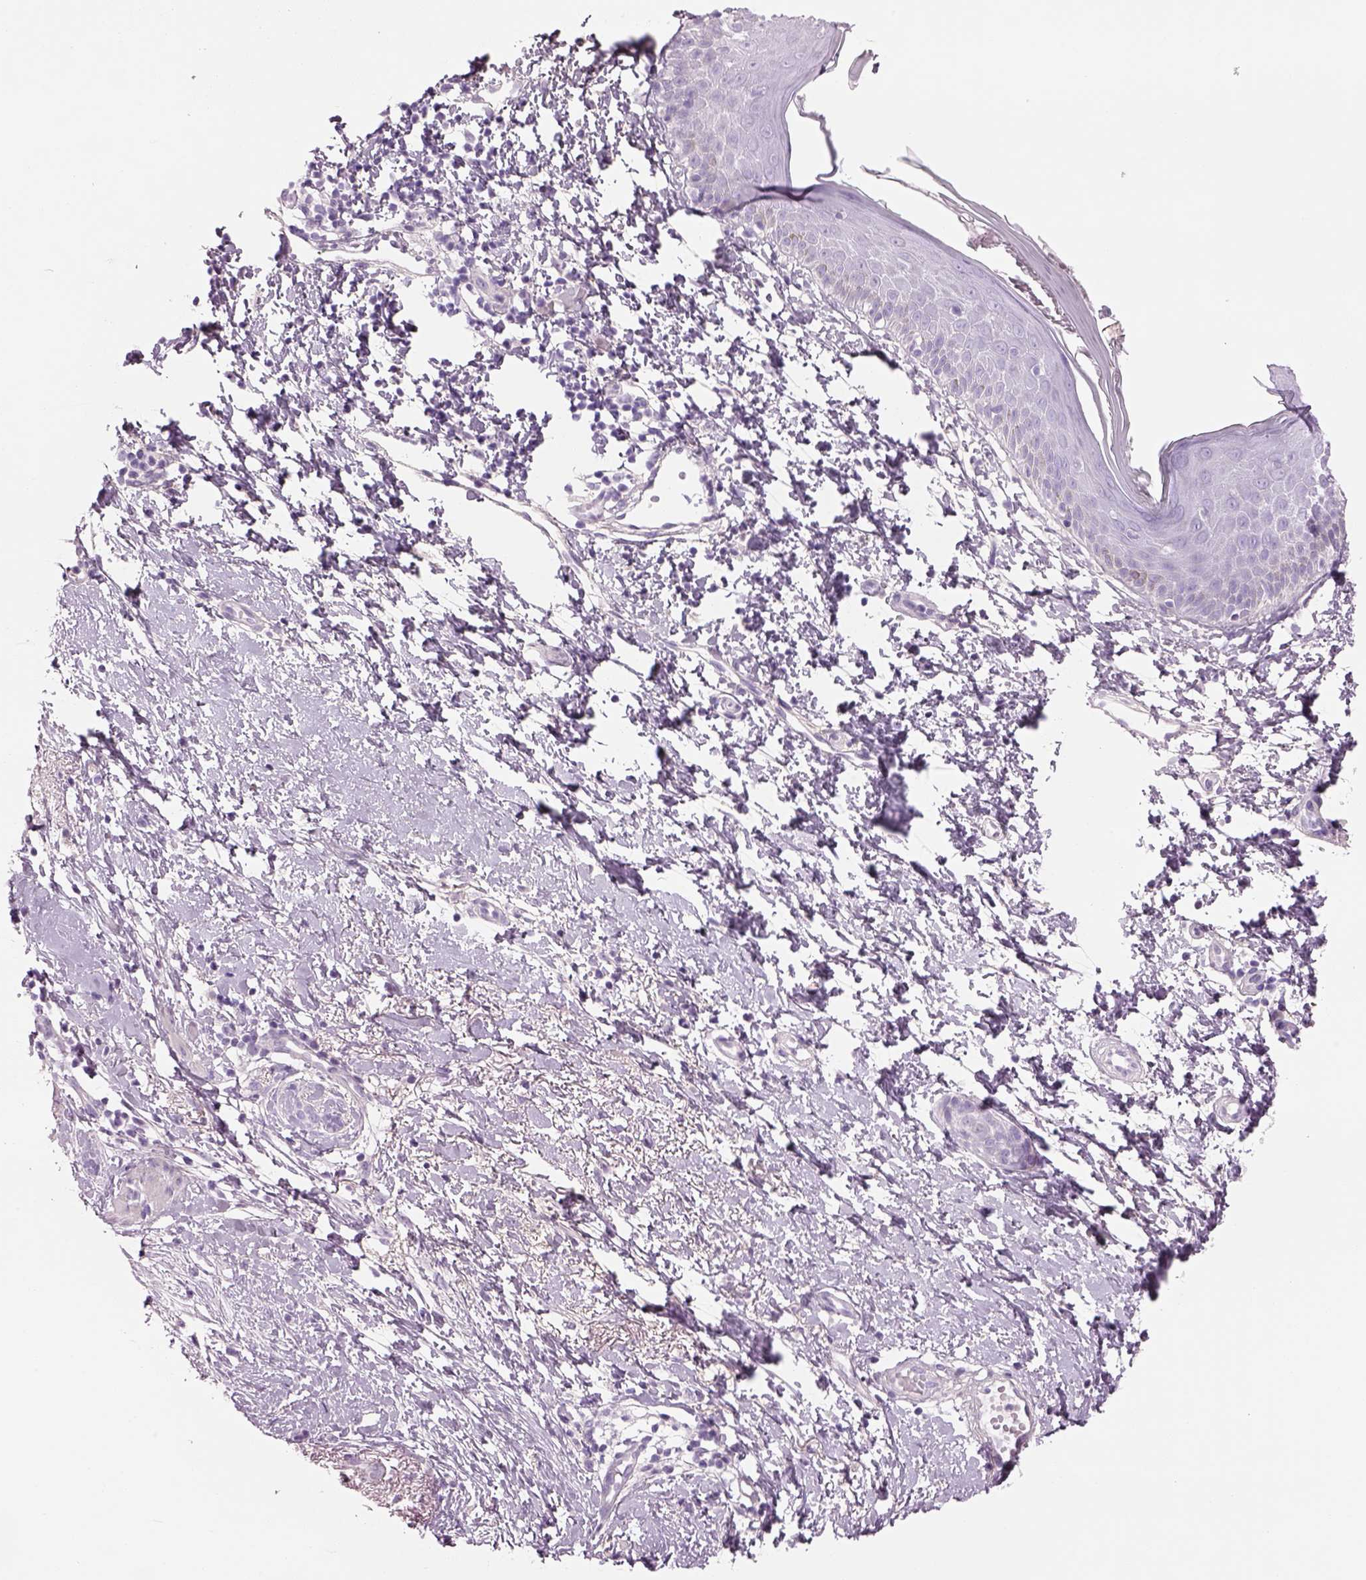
{"staining": {"intensity": "negative", "quantity": "none", "location": "none"}, "tissue": "skin cancer", "cell_type": "Tumor cells", "image_type": "cancer", "snomed": [{"axis": "morphology", "description": "Normal tissue, NOS"}, {"axis": "morphology", "description": "Basal cell carcinoma"}, {"axis": "topography", "description": "Skin"}], "caption": "Immunohistochemical staining of skin cancer reveals no significant positivity in tumor cells.", "gene": "MDH1B", "patient": {"sex": "male", "age": 84}}